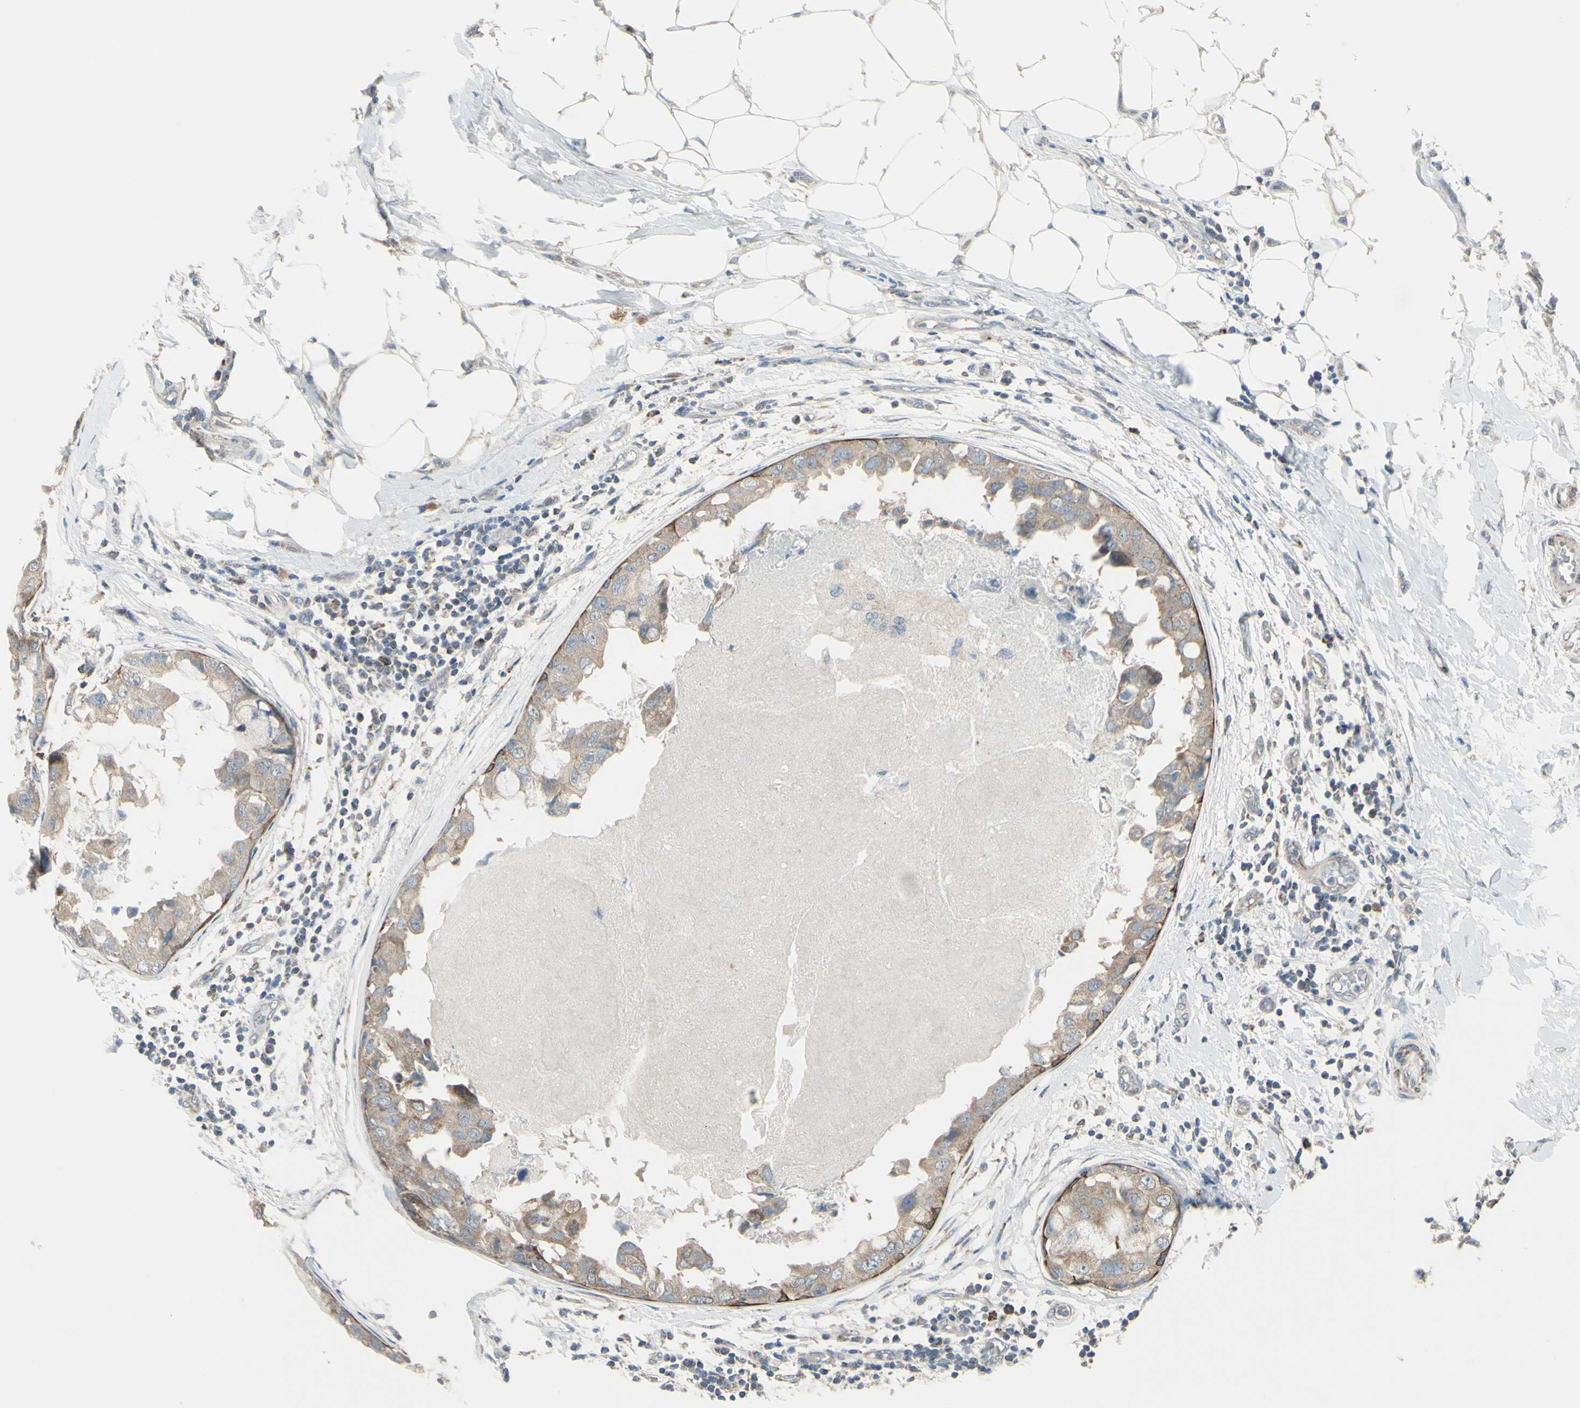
{"staining": {"intensity": "weak", "quantity": ">75%", "location": "cytoplasmic/membranous"}, "tissue": "breast cancer", "cell_type": "Tumor cells", "image_type": "cancer", "snomed": [{"axis": "morphology", "description": "Duct carcinoma"}, {"axis": "topography", "description": "Breast"}], "caption": "The photomicrograph reveals staining of breast cancer, revealing weak cytoplasmic/membranous protein expression (brown color) within tumor cells. (brown staining indicates protein expression, while blue staining denotes nuclei).", "gene": "FAM171B", "patient": {"sex": "female", "age": 40}}